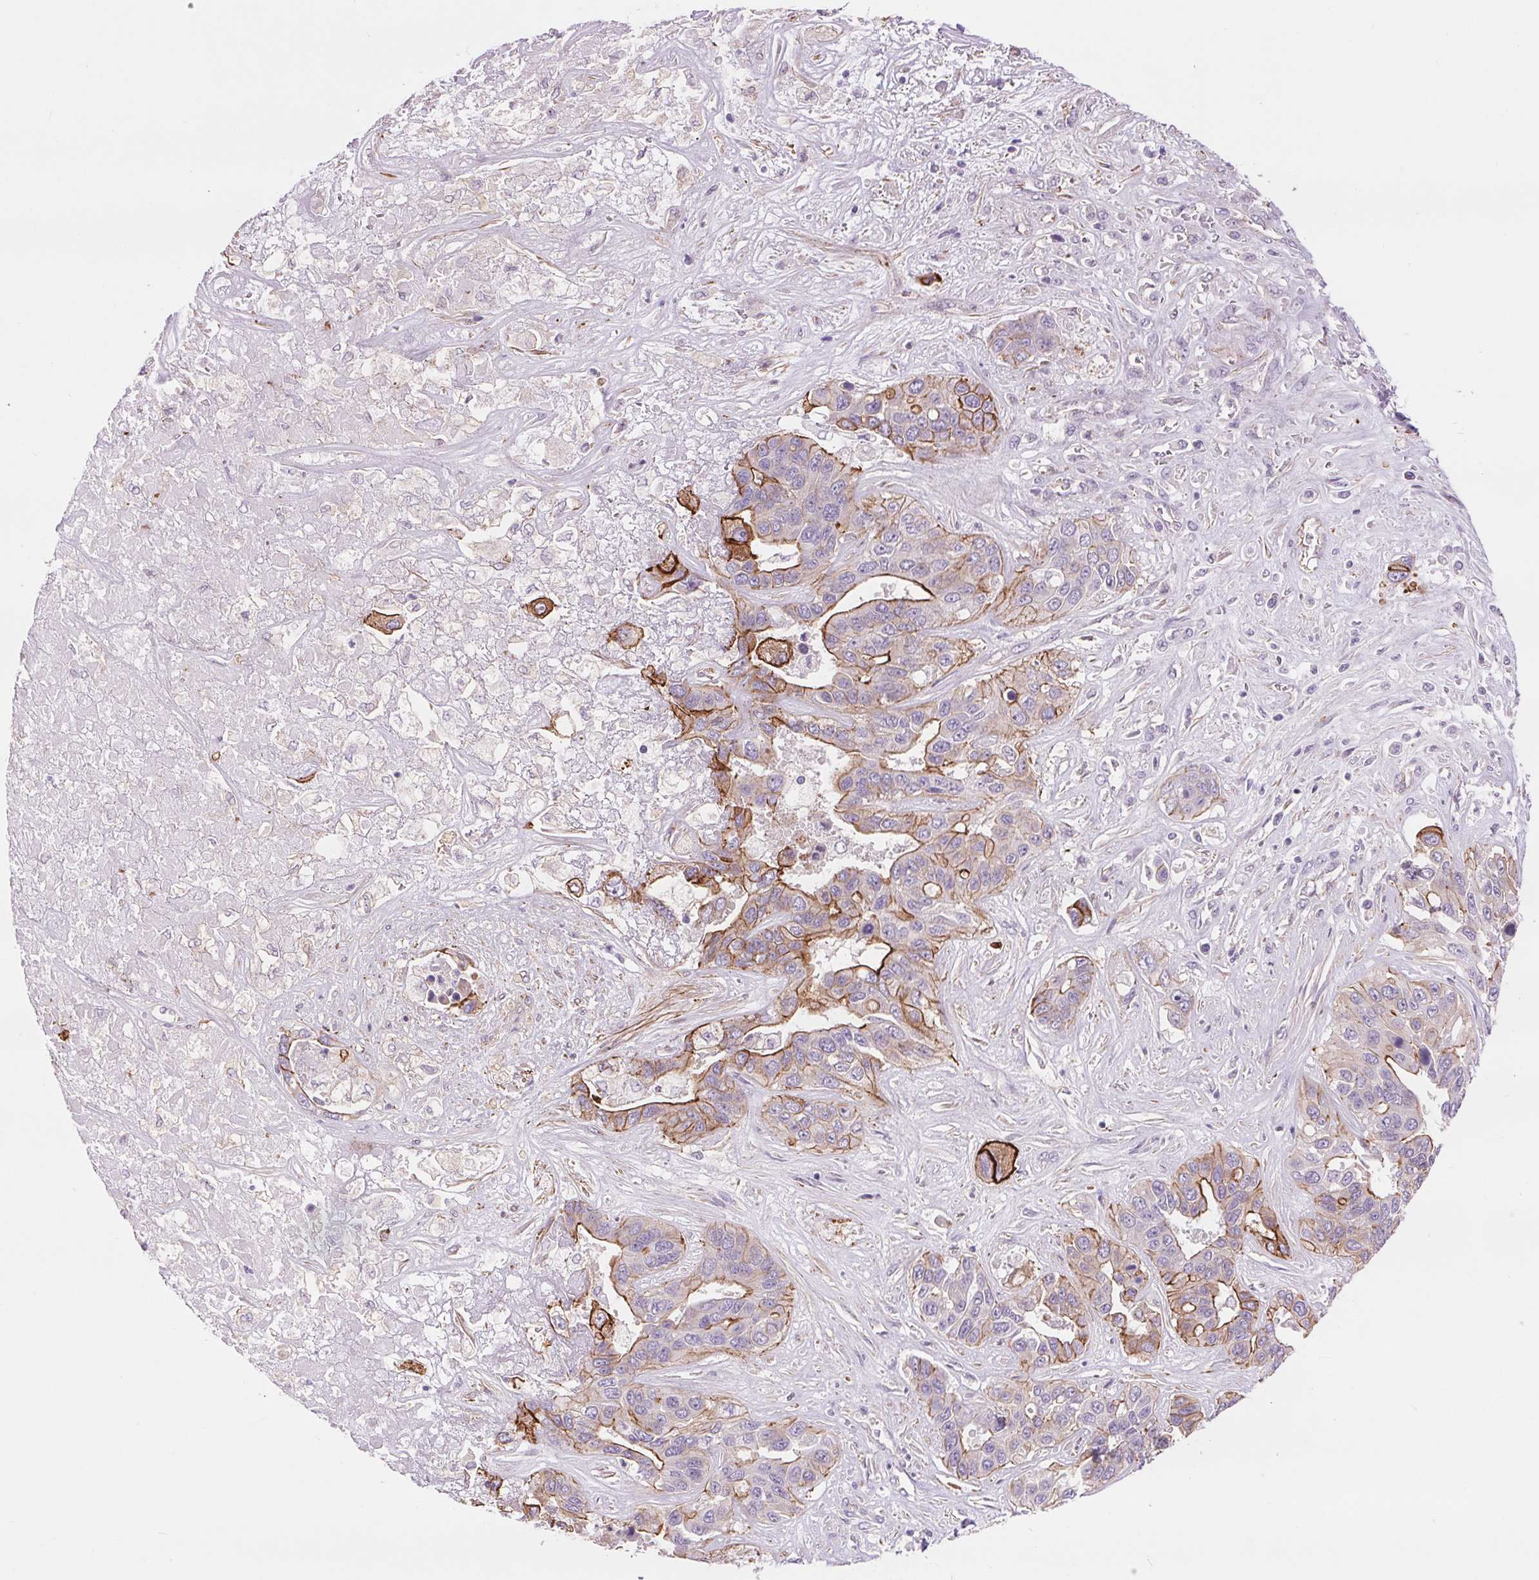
{"staining": {"intensity": "moderate", "quantity": "25%-75%", "location": "cytoplasmic/membranous"}, "tissue": "liver cancer", "cell_type": "Tumor cells", "image_type": "cancer", "snomed": [{"axis": "morphology", "description": "Cholangiocarcinoma"}, {"axis": "topography", "description": "Liver"}], "caption": "Cholangiocarcinoma (liver) stained with a brown dye reveals moderate cytoplasmic/membranous positive staining in about 25%-75% of tumor cells.", "gene": "DIXDC1", "patient": {"sex": "female", "age": 52}}